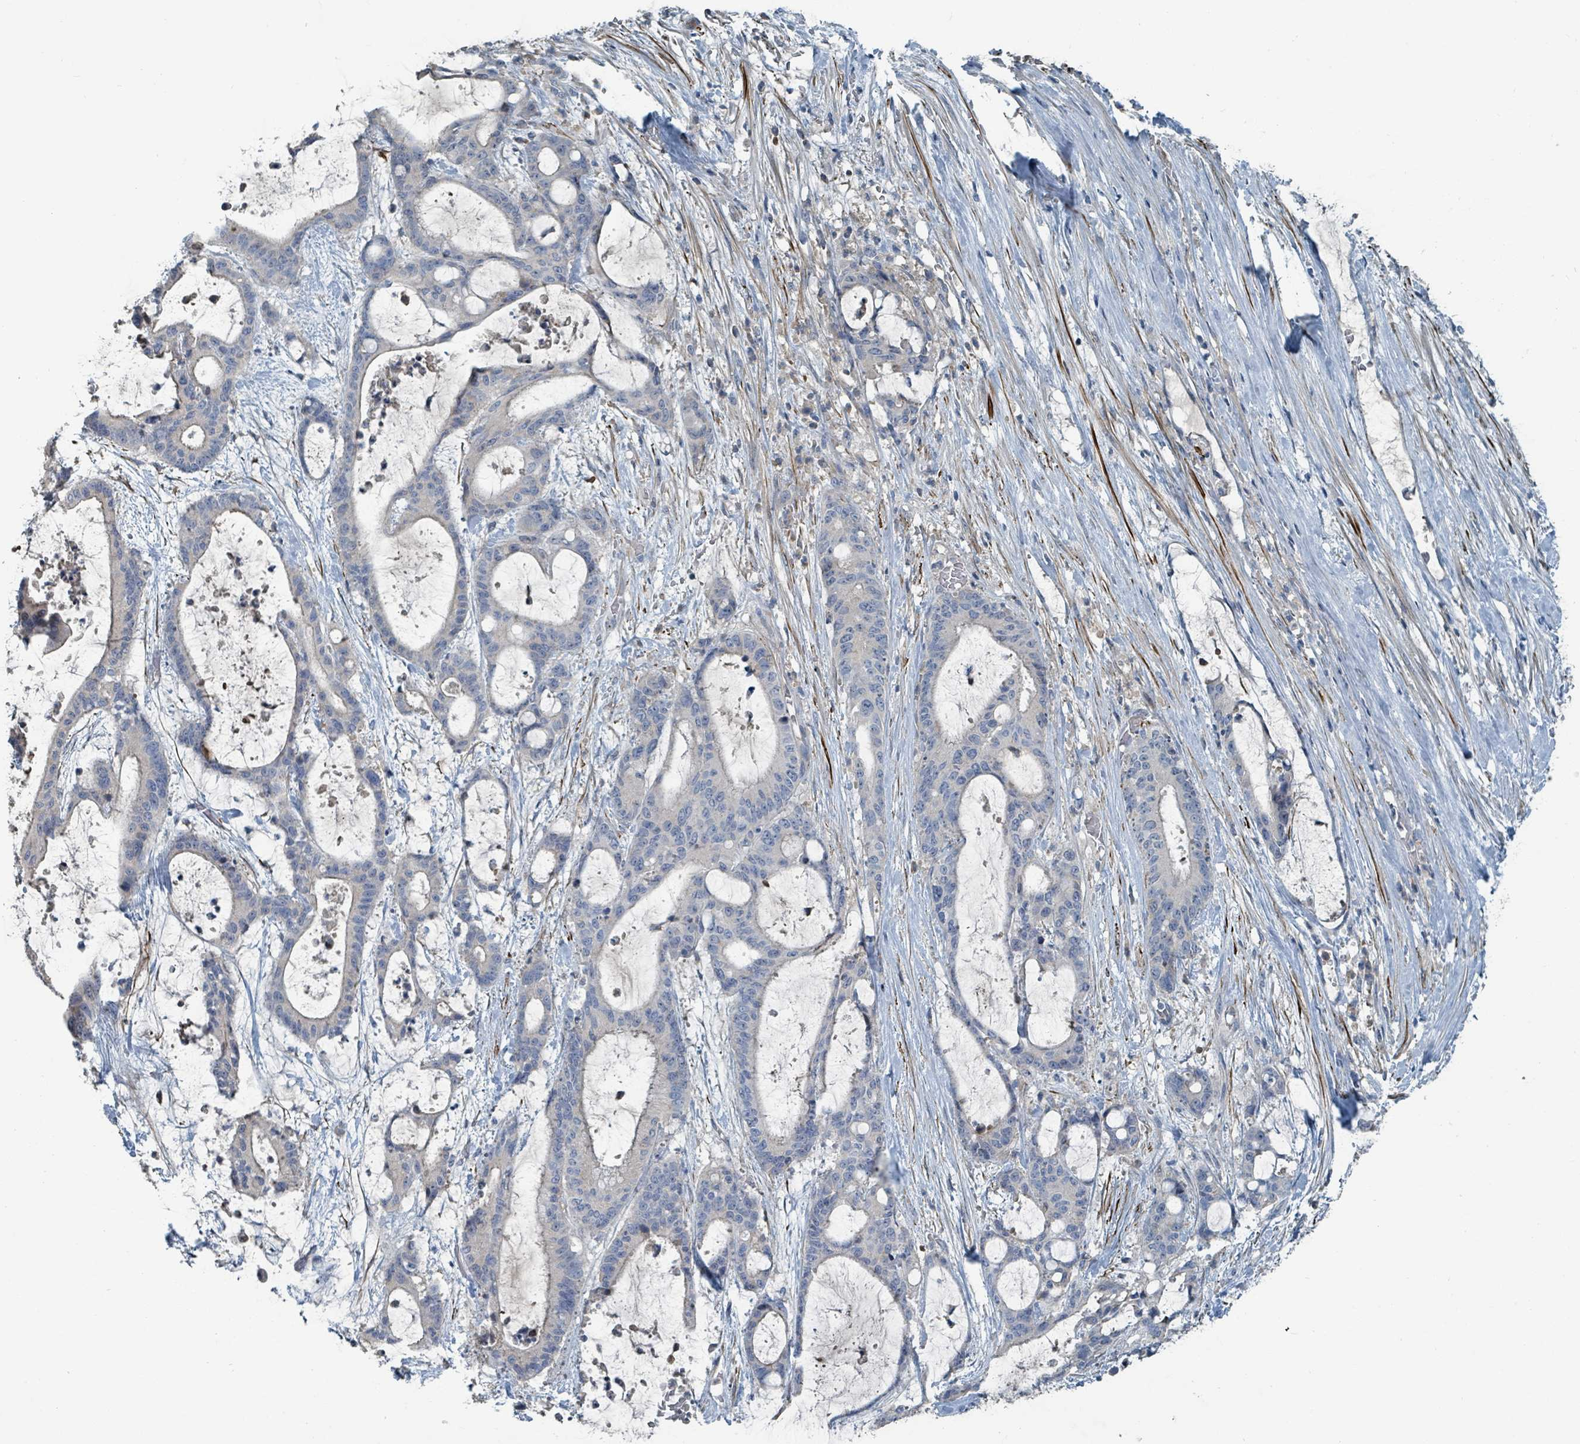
{"staining": {"intensity": "negative", "quantity": "none", "location": "none"}, "tissue": "liver cancer", "cell_type": "Tumor cells", "image_type": "cancer", "snomed": [{"axis": "morphology", "description": "Normal tissue, NOS"}, {"axis": "morphology", "description": "Cholangiocarcinoma"}, {"axis": "topography", "description": "Liver"}, {"axis": "topography", "description": "Peripheral nerve tissue"}], "caption": "Immunohistochemistry histopathology image of neoplastic tissue: human cholangiocarcinoma (liver) stained with DAB (3,3'-diaminobenzidine) displays no significant protein positivity in tumor cells. The staining was performed using DAB to visualize the protein expression in brown, while the nuclei were stained in blue with hematoxylin (Magnification: 20x).", "gene": "SLC44A5", "patient": {"sex": "female", "age": 73}}